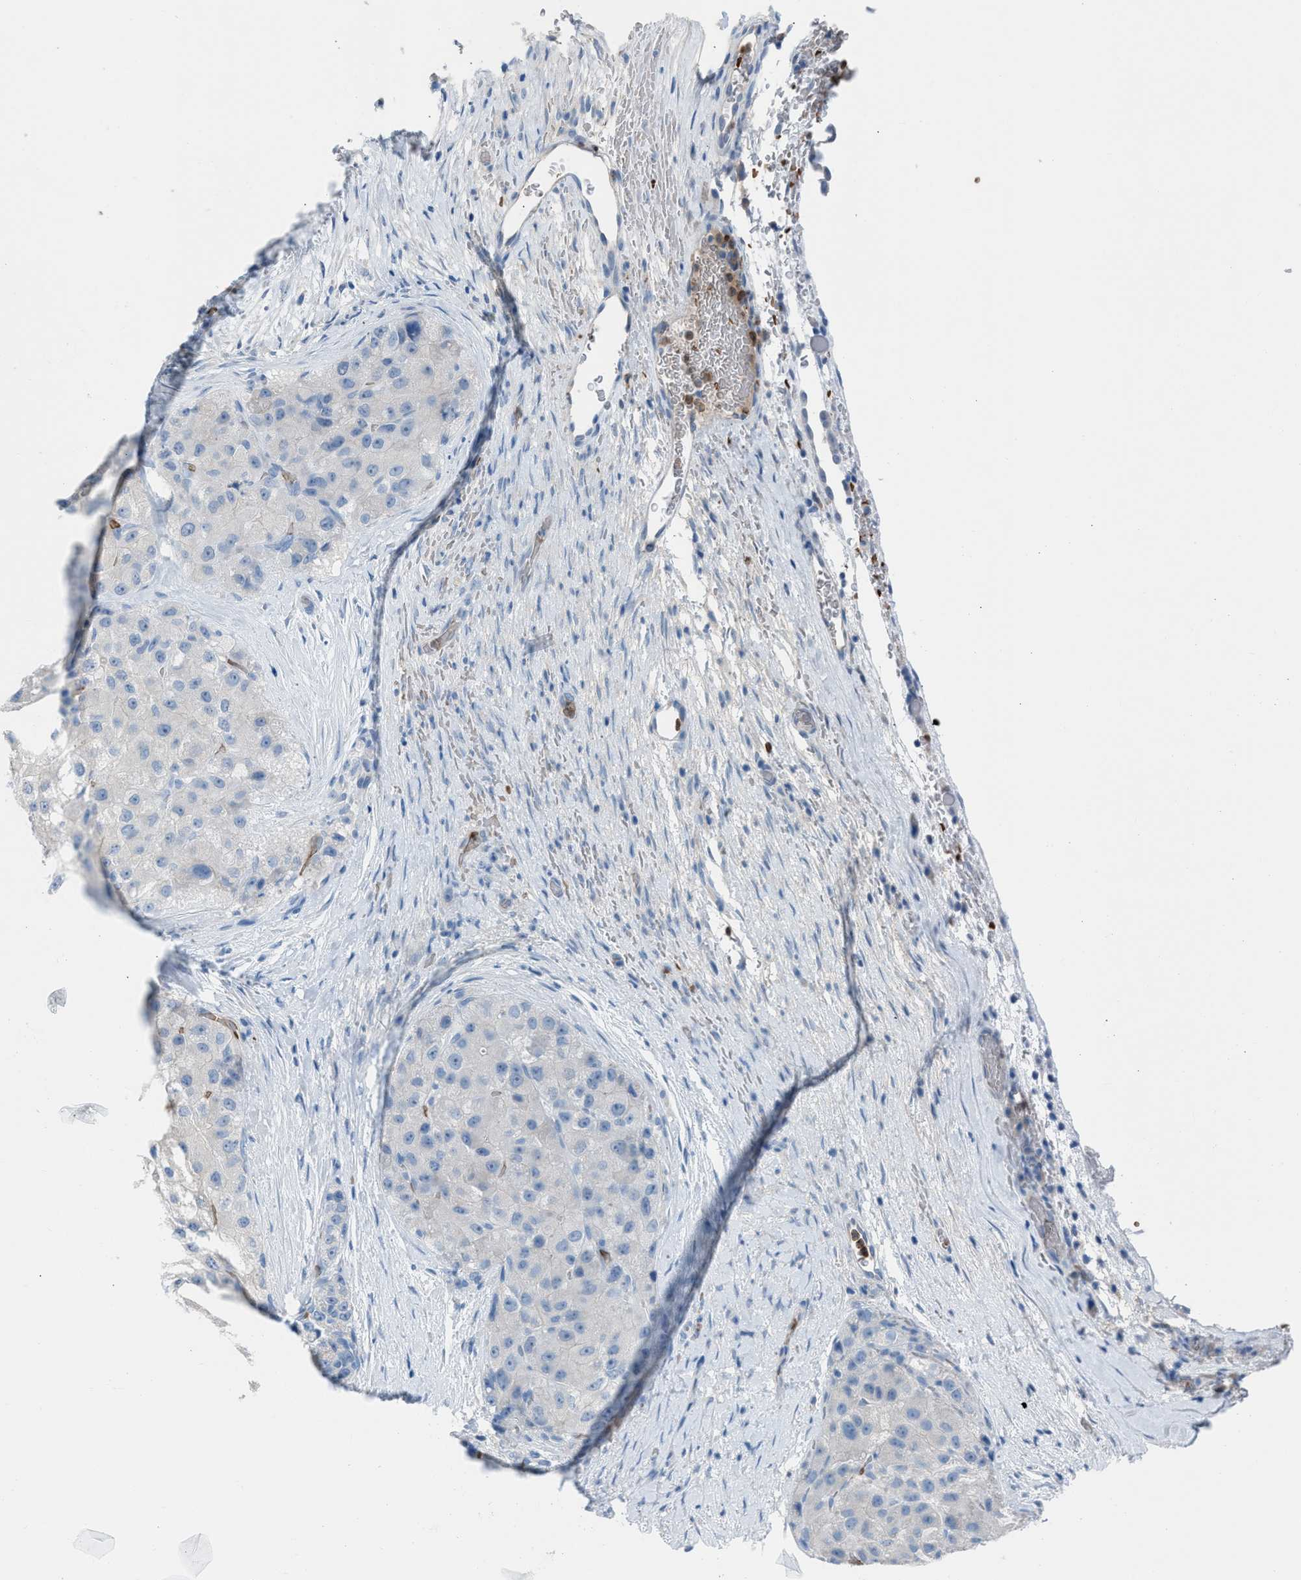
{"staining": {"intensity": "negative", "quantity": "none", "location": "none"}, "tissue": "liver cancer", "cell_type": "Tumor cells", "image_type": "cancer", "snomed": [{"axis": "morphology", "description": "Carcinoma, Hepatocellular, NOS"}, {"axis": "topography", "description": "Liver"}], "caption": "Immunohistochemistry (IHC) of human liver hepatocellular carcinoma exhibits no positivity in tumor cells. (Immunohistochemistry, brightfield microscopy, high magnification).", "gene": "CFAP77", "patient": {"sex": "male", "age": 80}}